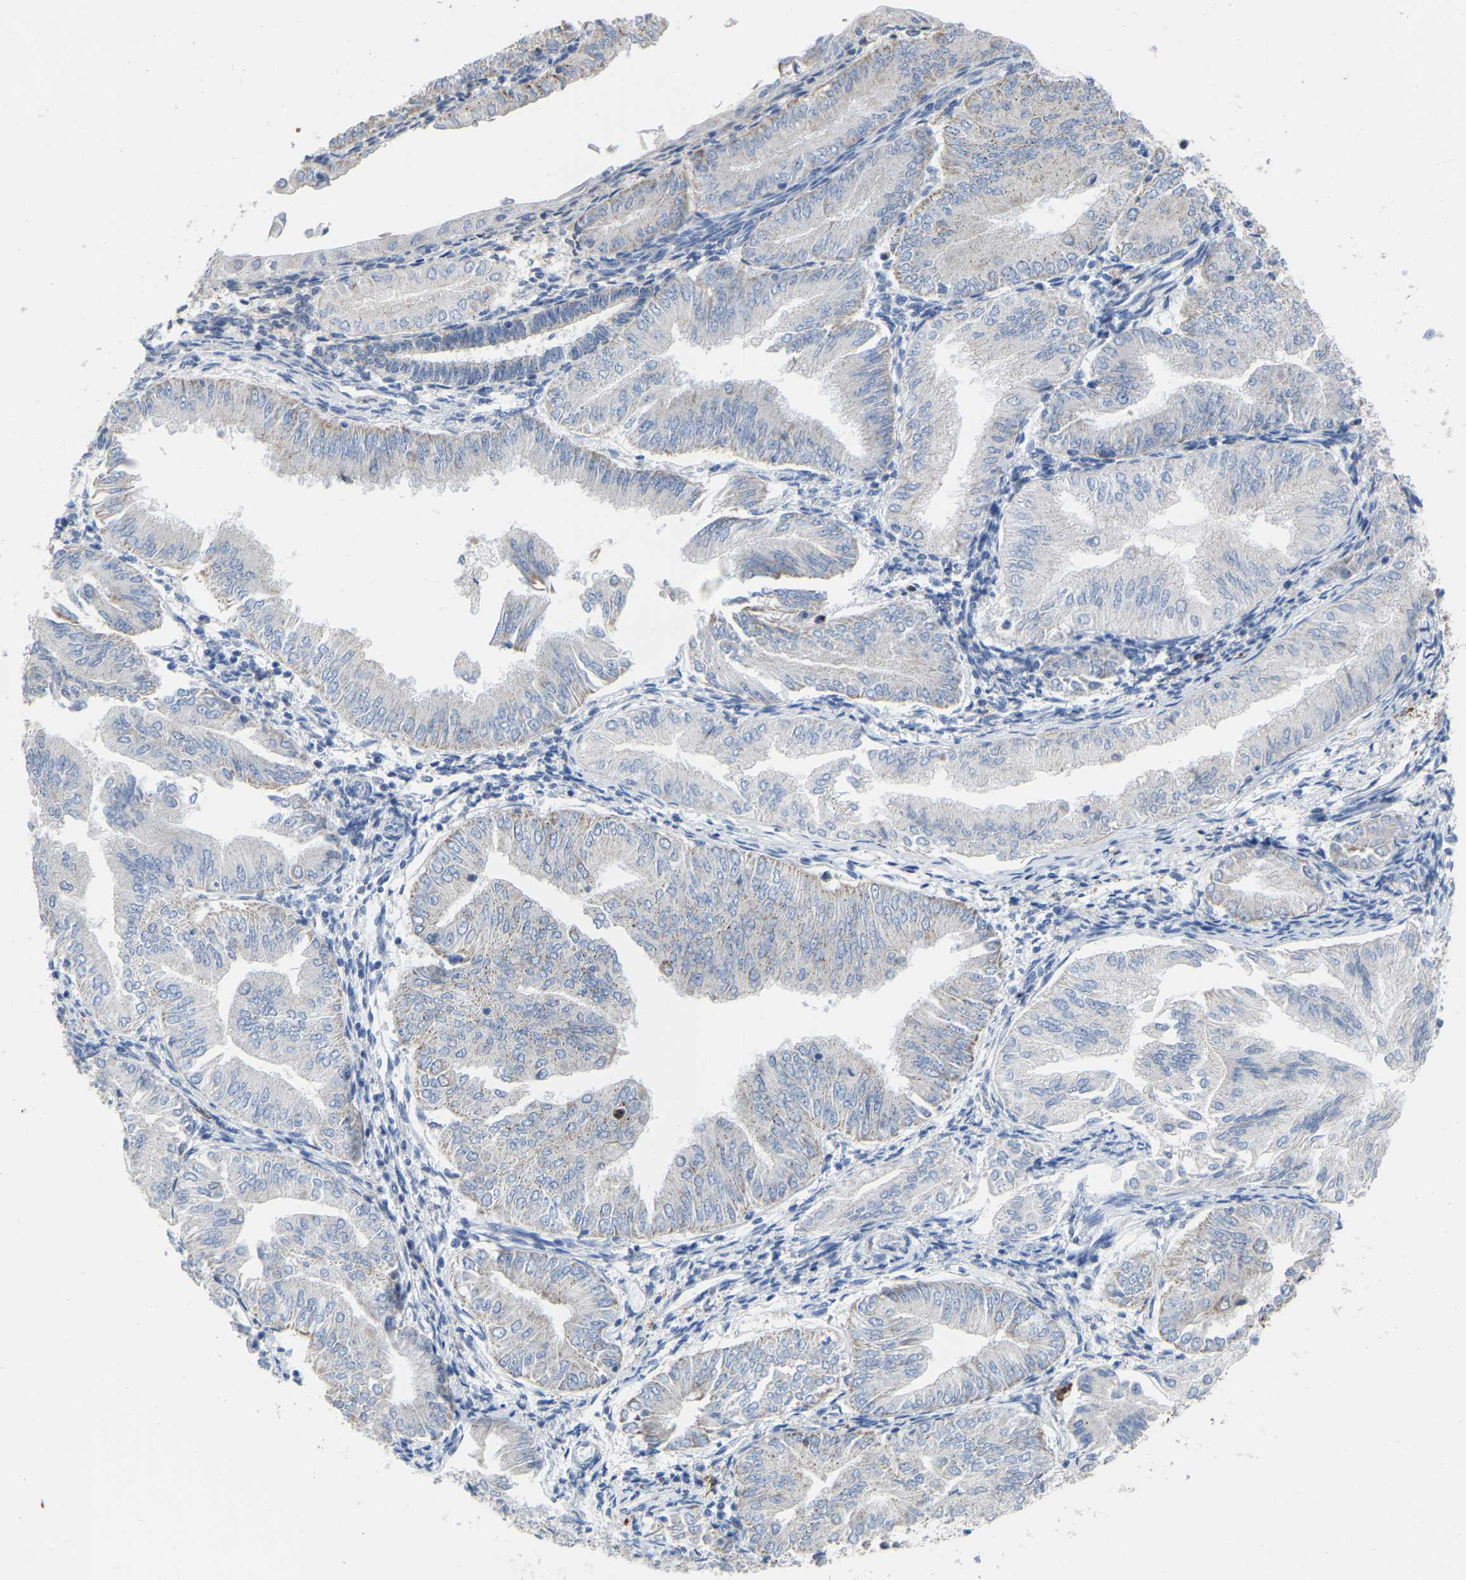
{"staining": {"intensity": "negative", "quantity": "none", "location": "none"}, "tissue": "endometrial cancer", "cell_type": "Tumor cells", "image_type": "cancer", "snomed": [{"axis": "morphology", "description": "Adenocarcinoma, NOS"}, {"axis": "topography", "description": "Endometrium"}], "caption": "Protein analysis of adenocarcinoma (endometrial) shows no significant staining in tumor cells.", "gene": "ULBP2", "patient": {"sex": "female", "age": 53}}